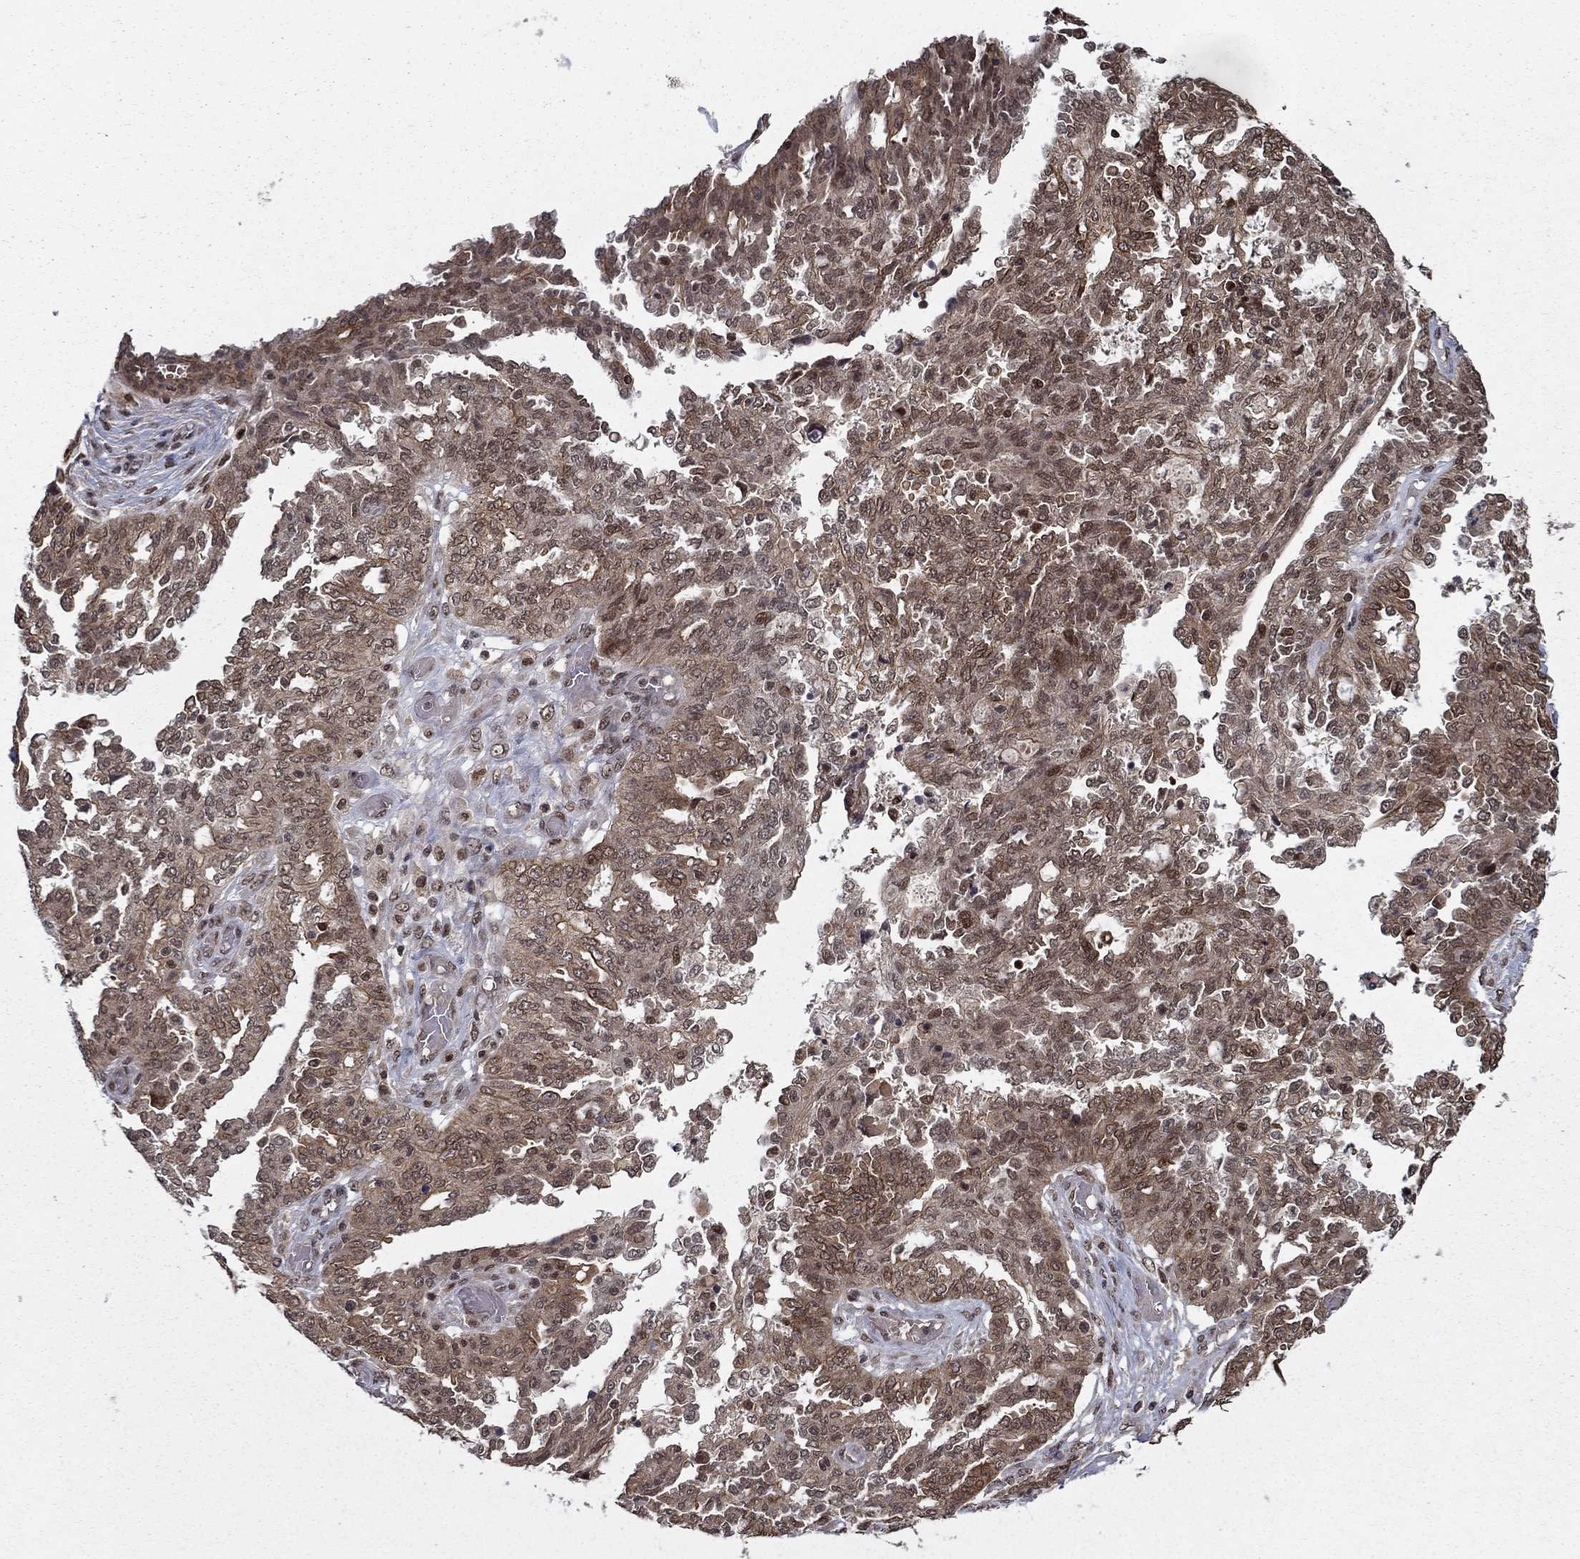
{"staining": {"intensity": "moderate", "quantity": "25%-75%", "location": "cytoplasmic/membranous"}, "tissue": "ovarian cancer", "cell_type": "Tumor cells", "image_type": "cancer", "snomed": [{"axis": "morphology", "description": "Cystadenocarcinoma, serous, NOS"}, {"axis": "topography", "description": "Ovary"}], "caption": "This photomicrograph exhibits immunohistochemistry (IHC) staining of human ovarian serous cystadenocarcinoma, with medium moderate cytoplasmic/membranous positivity in approximately 25%-75% of tumor cells.", "gene": "CDCA7L", "patient": {"sex": "female", "age": 67}}